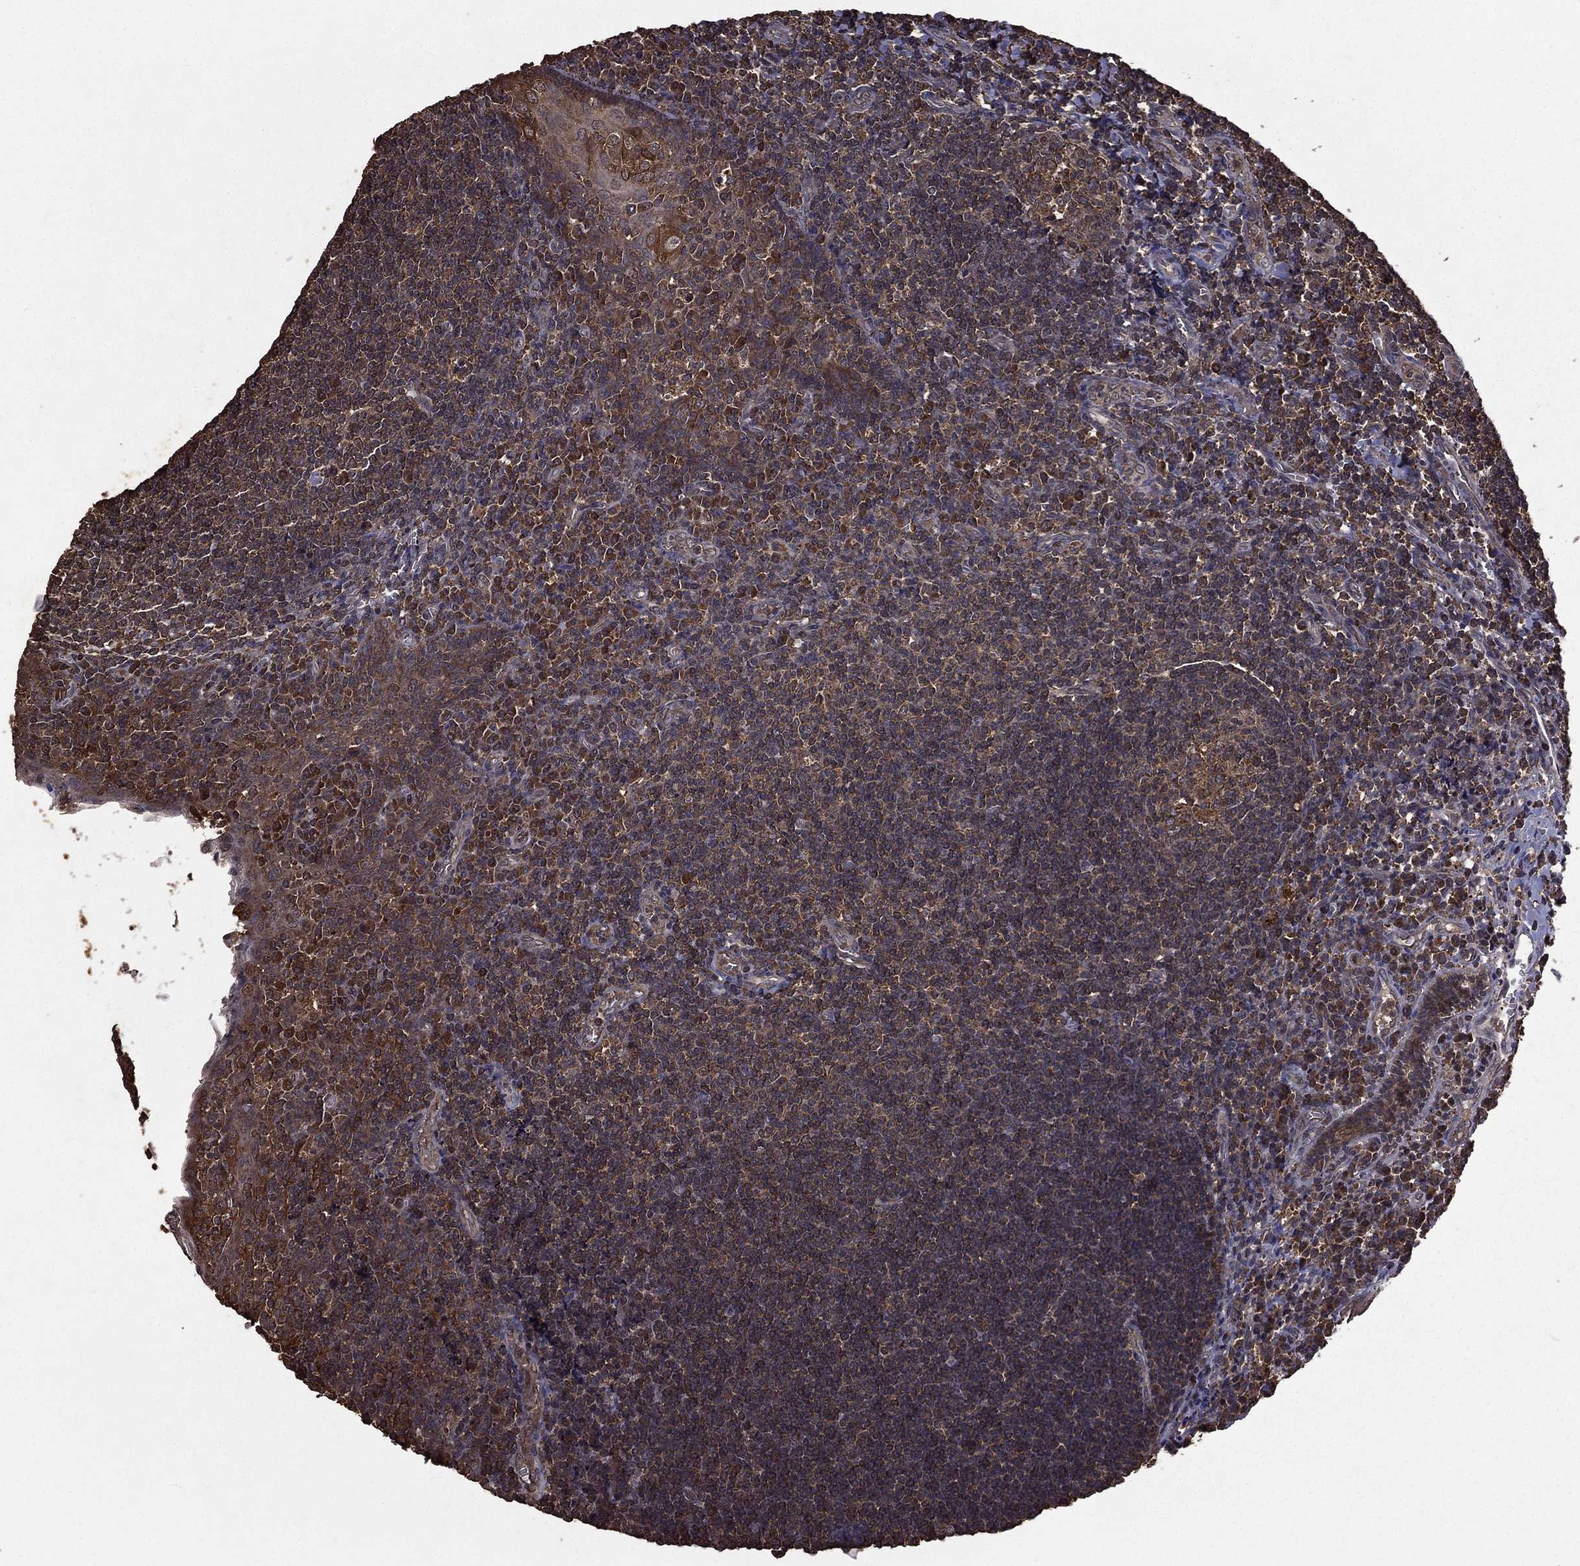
{"staining": {"intensity": "moderate", "quantity": "25%-75%", "location": "cytoplasmic/membranous"}, "tissue": "tonsil", "cell_type": "Germinal center cells", "image_type": "normal", "snomed": [{"axis": "morphology", "description": "Normal tissue, NOS"}, {"axis": "morphology", "description": "Inflammation, NOS"}, {"axis": "topography", "description": "Tonsil"}], "caption": "Germinal center cells demonstrate medium levels of moderate cytoplasmic/membranous positivity in approximately 25%-75% of cells in unremarkable human tonsil. (DAB IHC, brown staining for protein, blue staining for nuclei).", "gene": "BIRC6", "patient": {"sex": "female", "age": 31}}